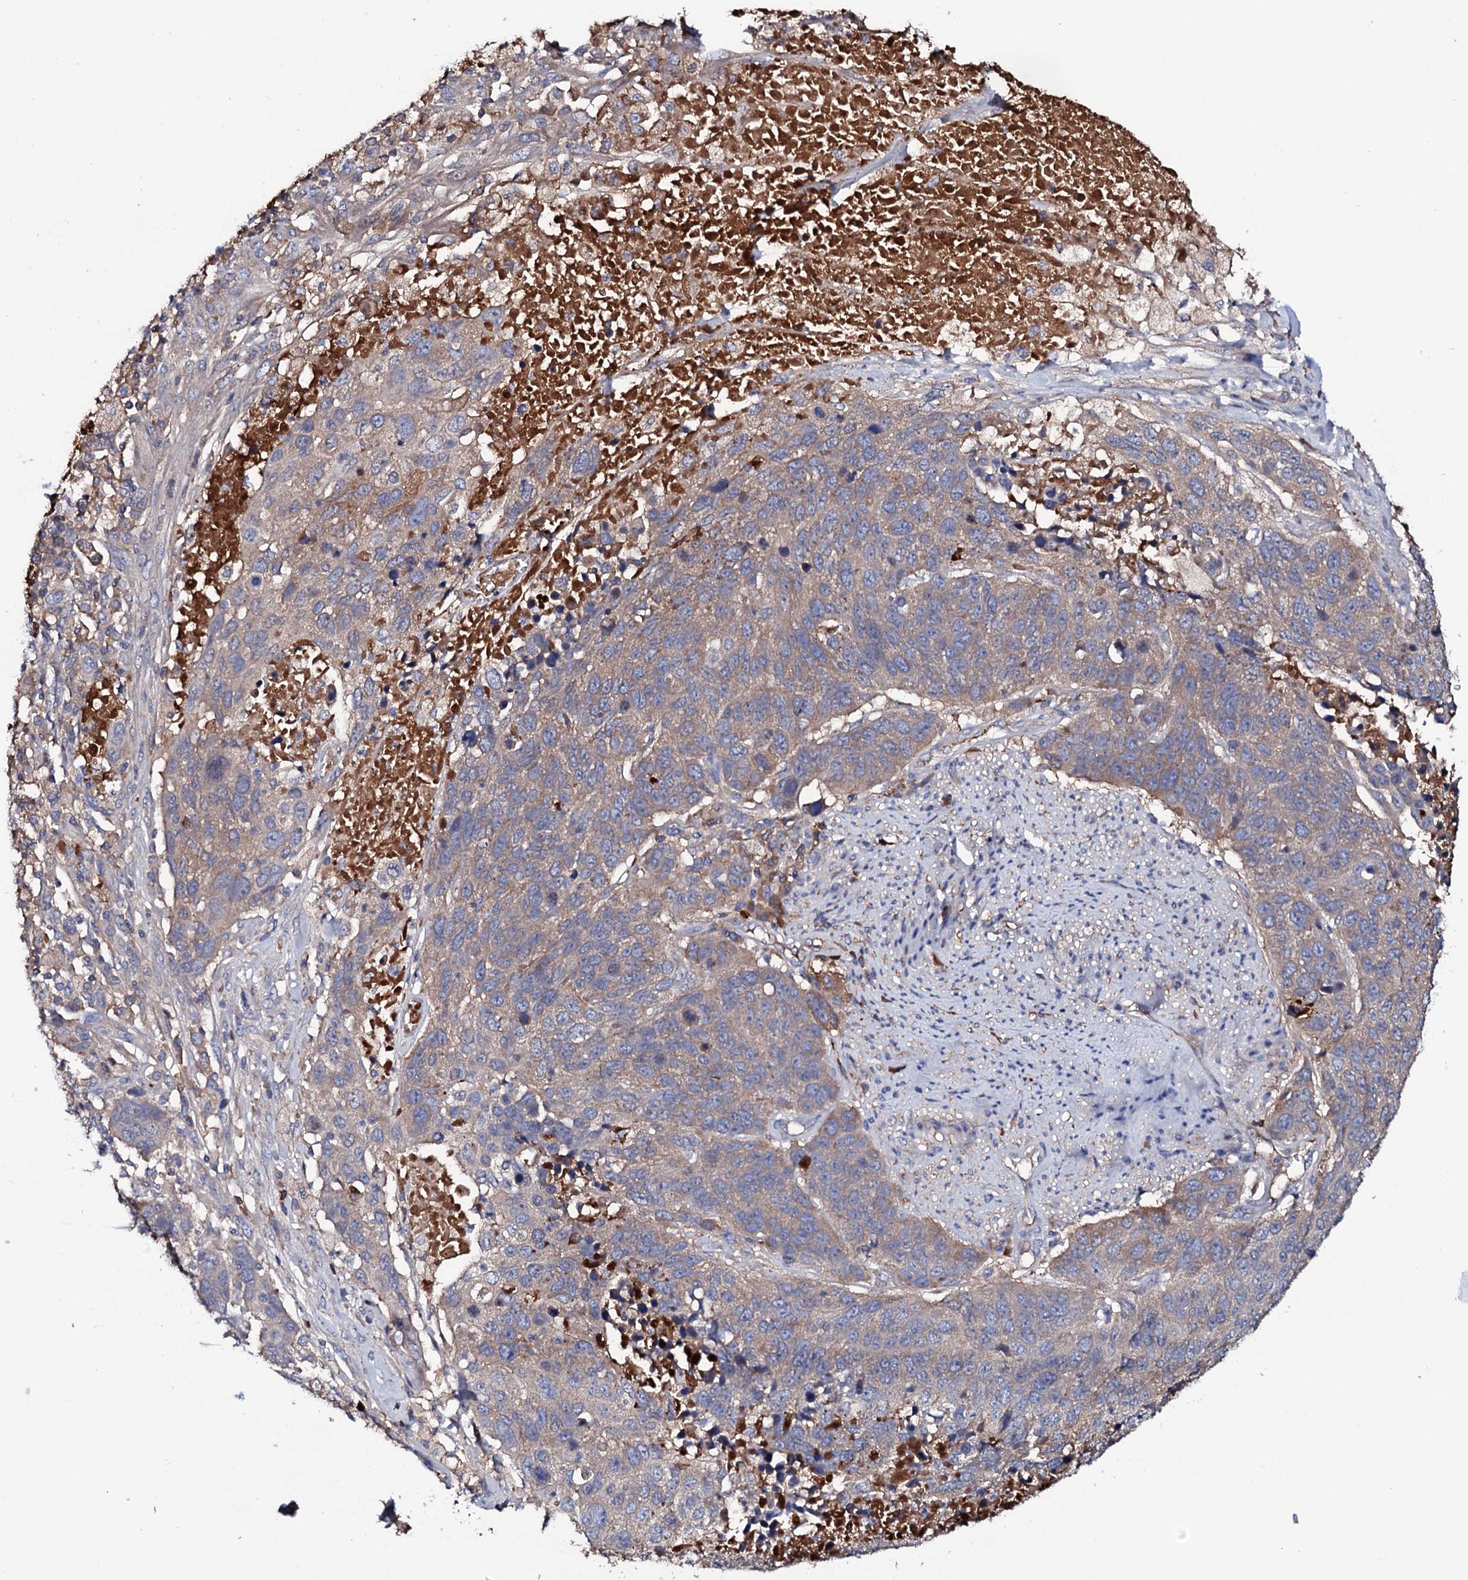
{"staining": {"intensity": "moderate", "quantity": ">75%", "location": "cytoplasmic/membranous"}, "tissue": "lung cancer", "cell_type": "Tumor cells", "image_type": "cancer", "snomed": [{"axis": "morphology", "description": "Normal tissue, NOS"}, {"axis": "morphology", "description": "Squamous cell carcinoma, NOS"}, {"axis": "topography", "description": "Lymph node"}, {"axis": "topography", "description": "Lung"}], "caption": "Lung squamous cell carcinoma stained with IHC demonstrates moderate cytoplasmic/membranous expression in about >75% of tumor cells. The protein of interest is shown in brown color, while the nuclei are stained blue.", "gene": "TCAF2", "patient": {"sex": "male", "age": 66}}